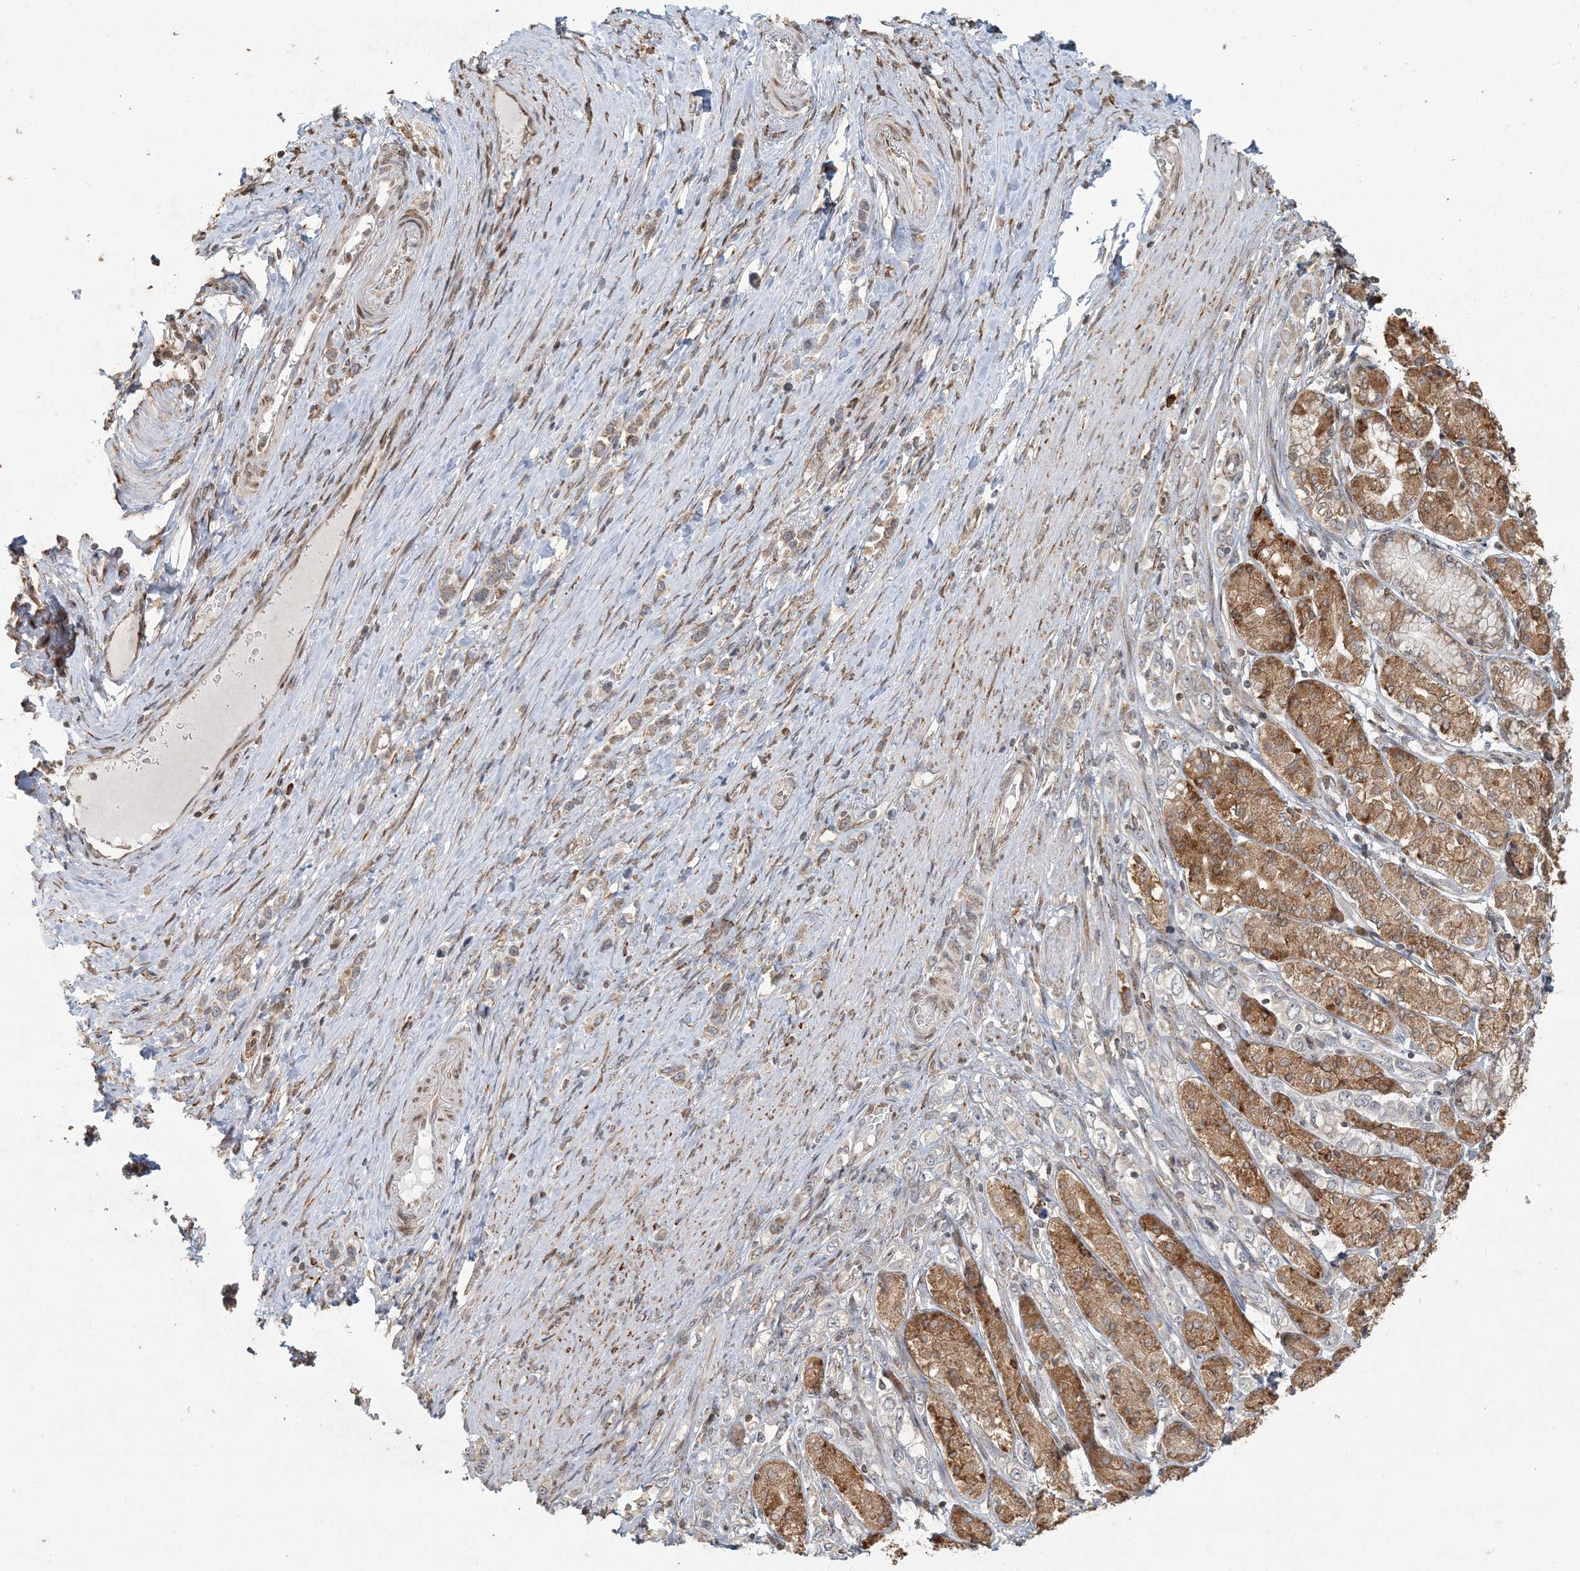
{"staining": {"intensity": "moderate", "quantity": "<25%", "location": "cytoplasmic/membranous"}, "tissue": "stomach cancer", "cell_type": "Tumor cells", "image_type": "cancer", "snomed": [{"axis": "morphology", "description": "Adenocarcinoma, NOS"}, {"axis": "topography", "description": "Stomach"}], "caption": "The micrograph shows immunohistochemical staining of stomach cancer (adenocarcinoma). There is moderate cytoplasmic/membranous expression is seen in about <25% of tumor cells.", "gene": "AK9", "patient": {"sex": "female", "age": 65}}